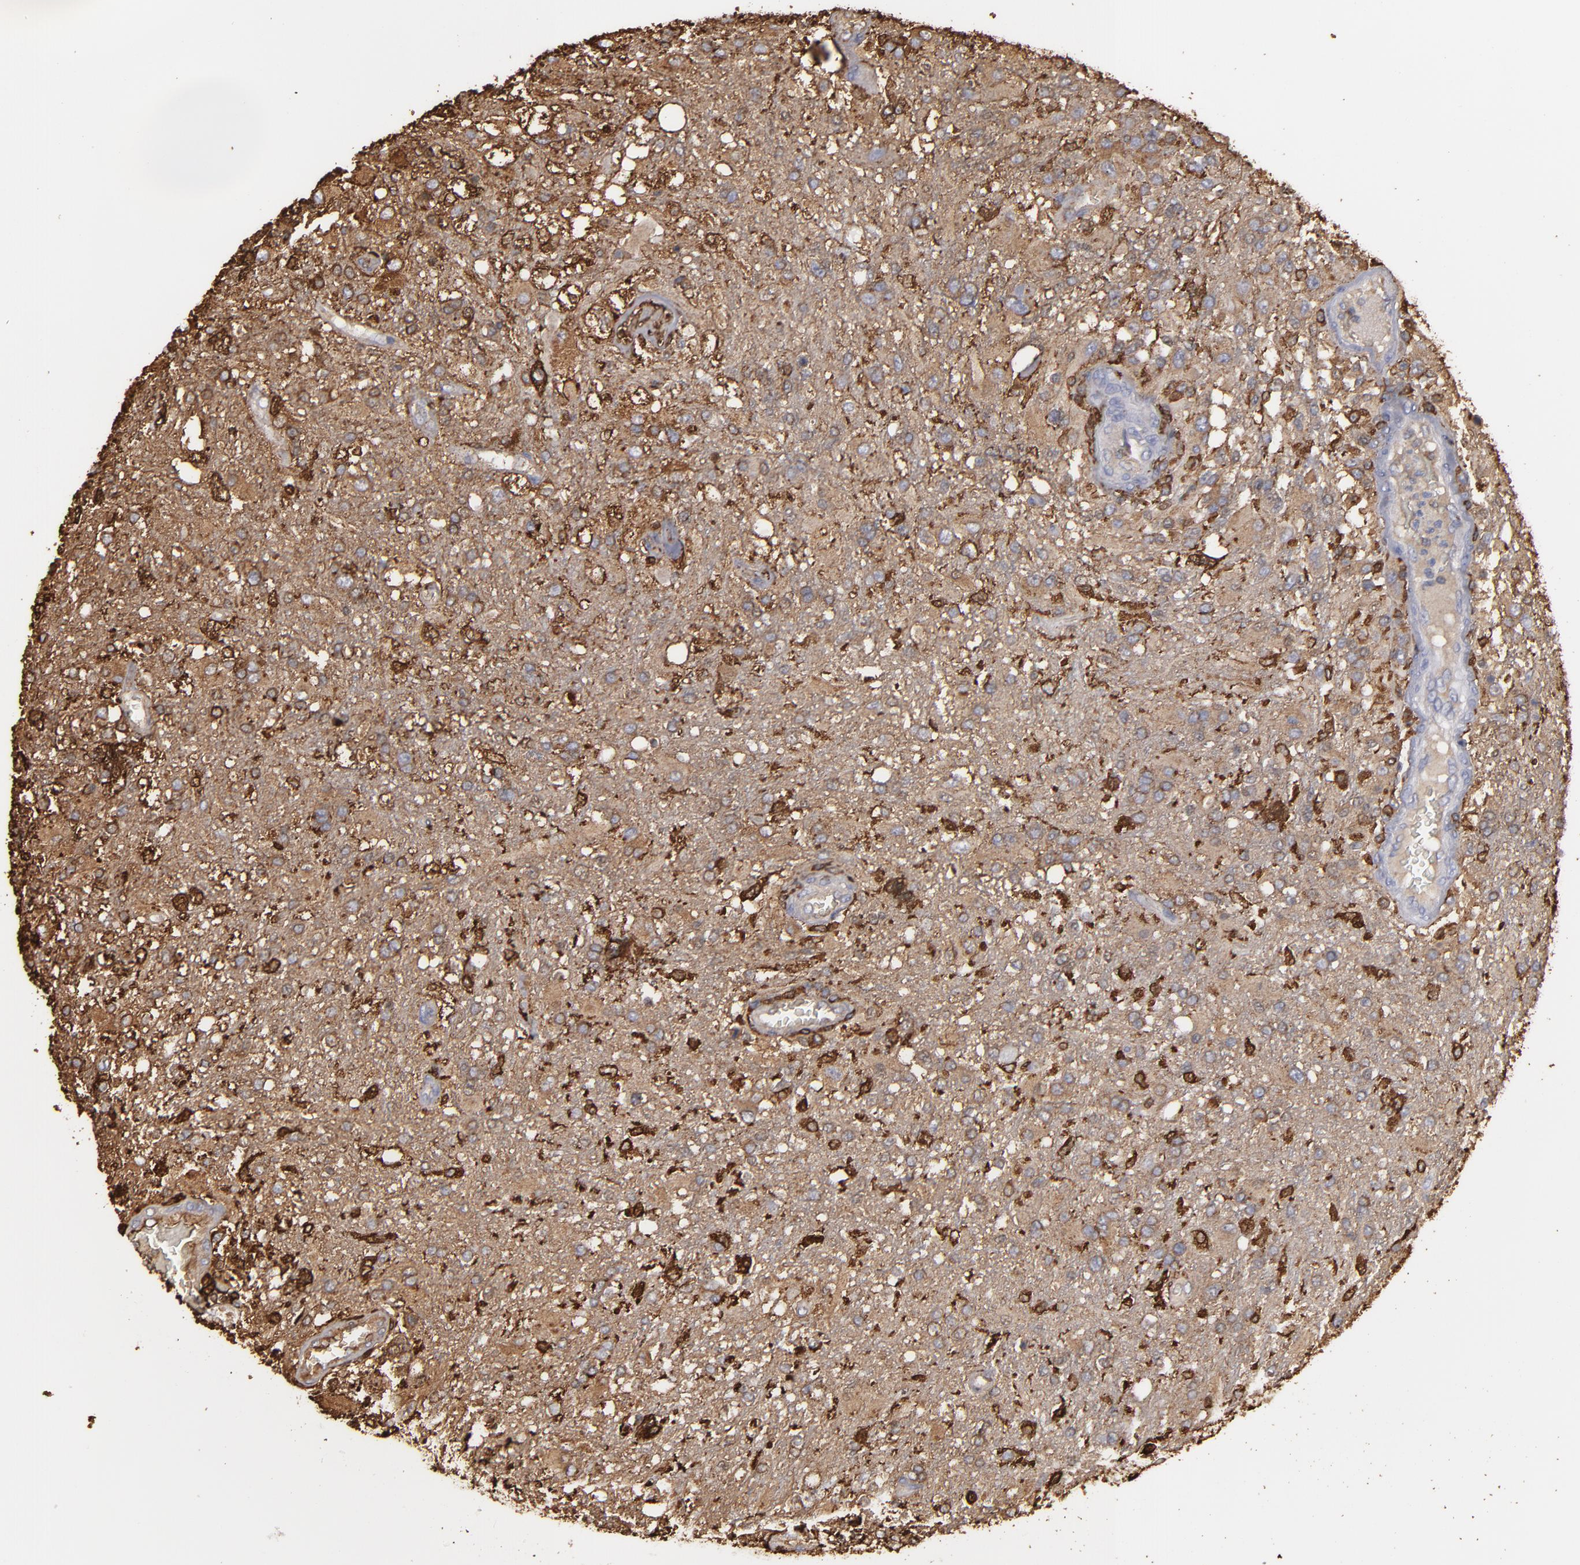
{"staining": {"intensity": "strong", "quantity": ">75%", "location": "cytoplasmic/membranous"}, "tissue": "glioma", "cell_type": "Tumor cells", "image_type": "cancer", "snomed": [{"axis": "morphology", "description": "Glioma, malignant, High grade"}, {"axis": "topography", "description": "Cerebral cortex"}], "caption": "The micrograph displays a brown stain indicating the presence of a protein in the cytoplasmic/membranous of tumor cells in malignant glioma (high-grade).", "gene": "ODC1", "patient": {"sex": "male", "age": 79}}